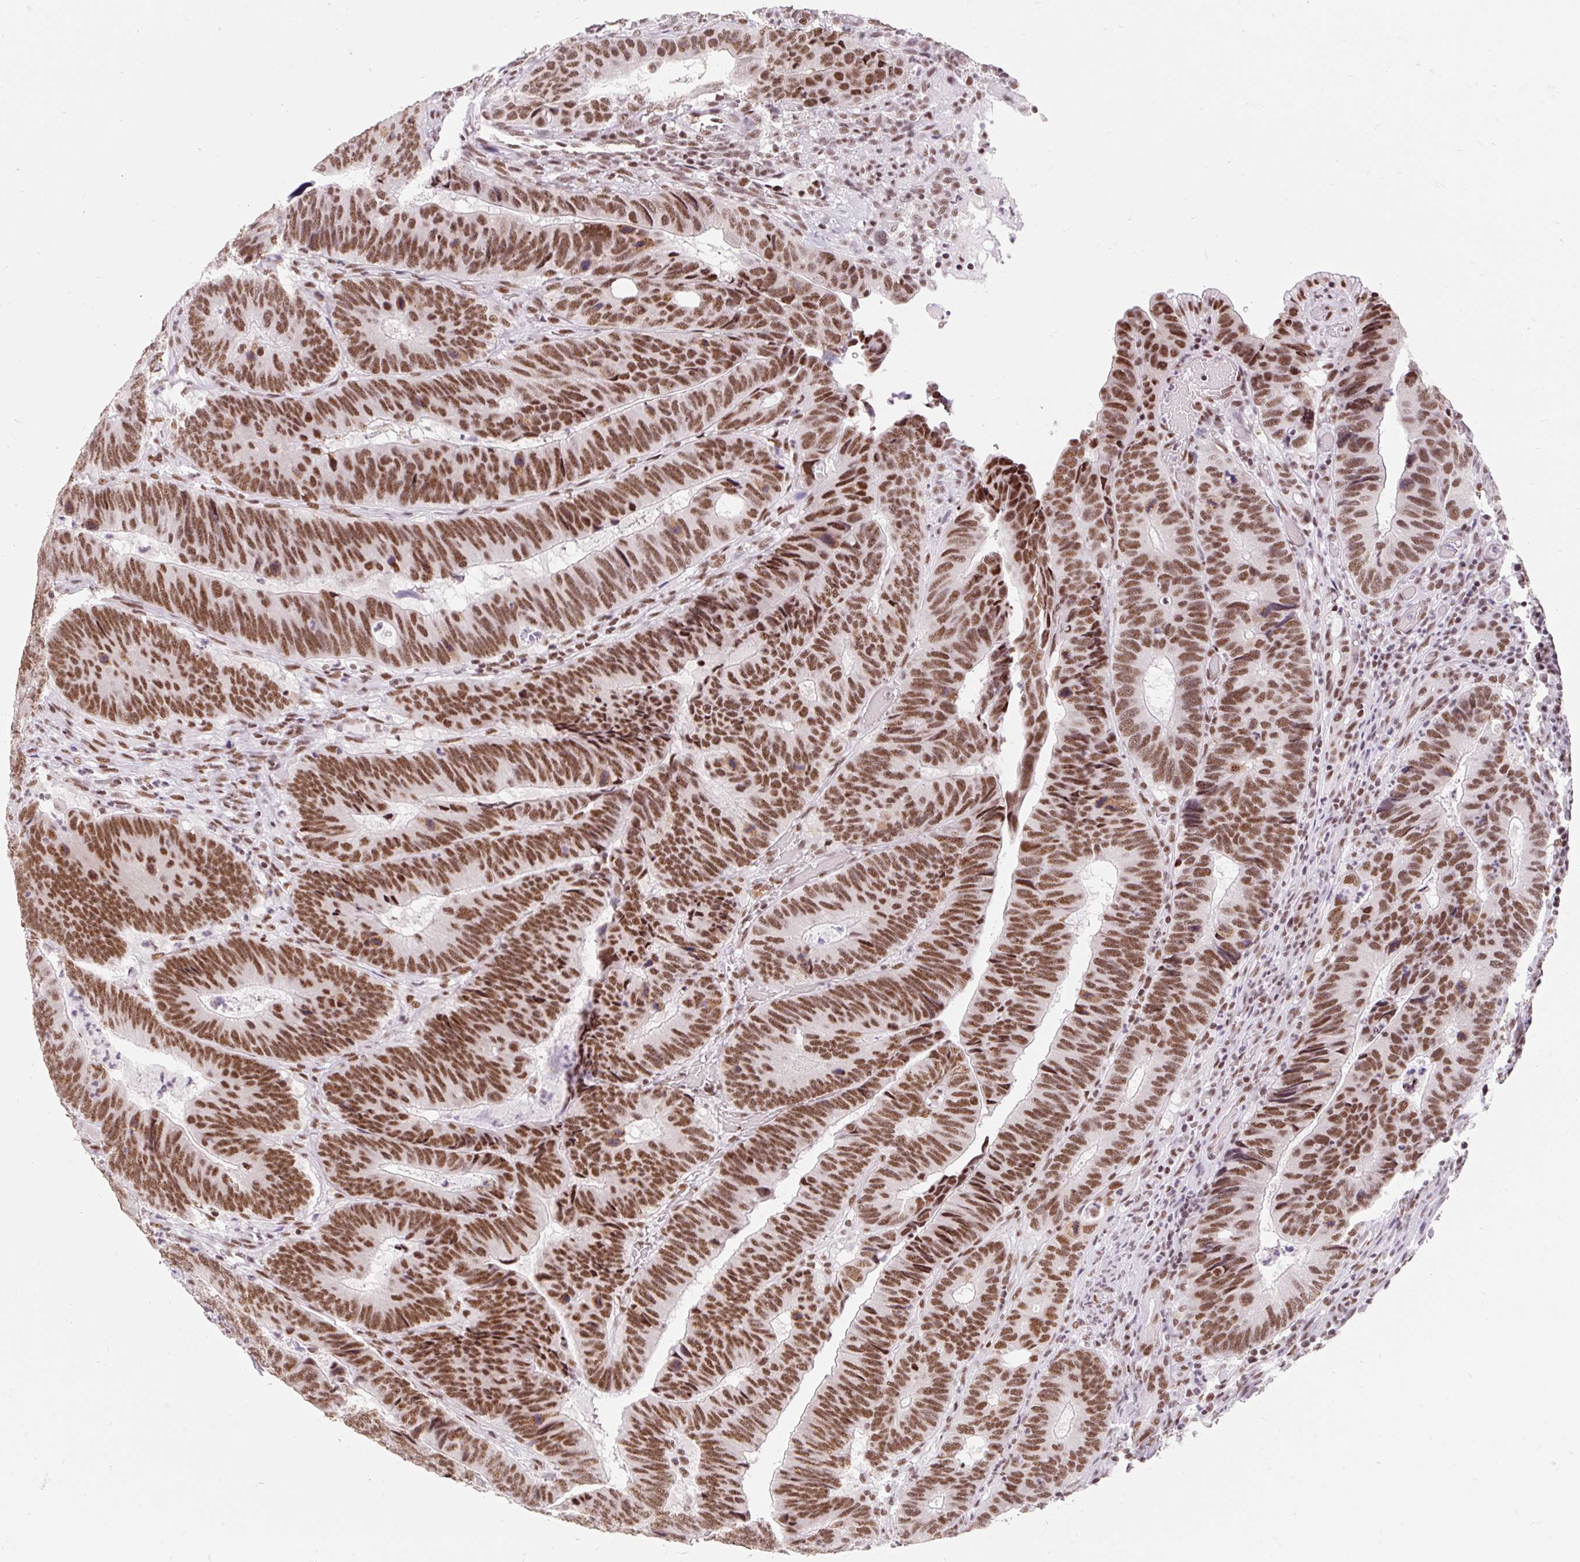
{"staining": {"intensity": "strong", "quantity": ">75%", "location": "nuclear"}, "tissue": "colorectal cancer", "cell_type": "Tumor cells", "image_type": "cancer", "snomed": [{"axis": "morphology", "description": "Adenocarcinoma, NOS"}, {"axis": "topography", "description": "Colon"}], "caption": "Tumor cells demonstrate high levels of strong nuclear expression in approximately >75% of cells in human adenocarcinoma (colorectal). The staining was performed using DAB (3,3'-diaminobenzidine) to visualize the protein expression in brown, while the nuclei were stained in blue with hematoxylin (Magnification: 20x).", "gene": "SRSF10", "patient": {"sex": "male", "age": 62}}